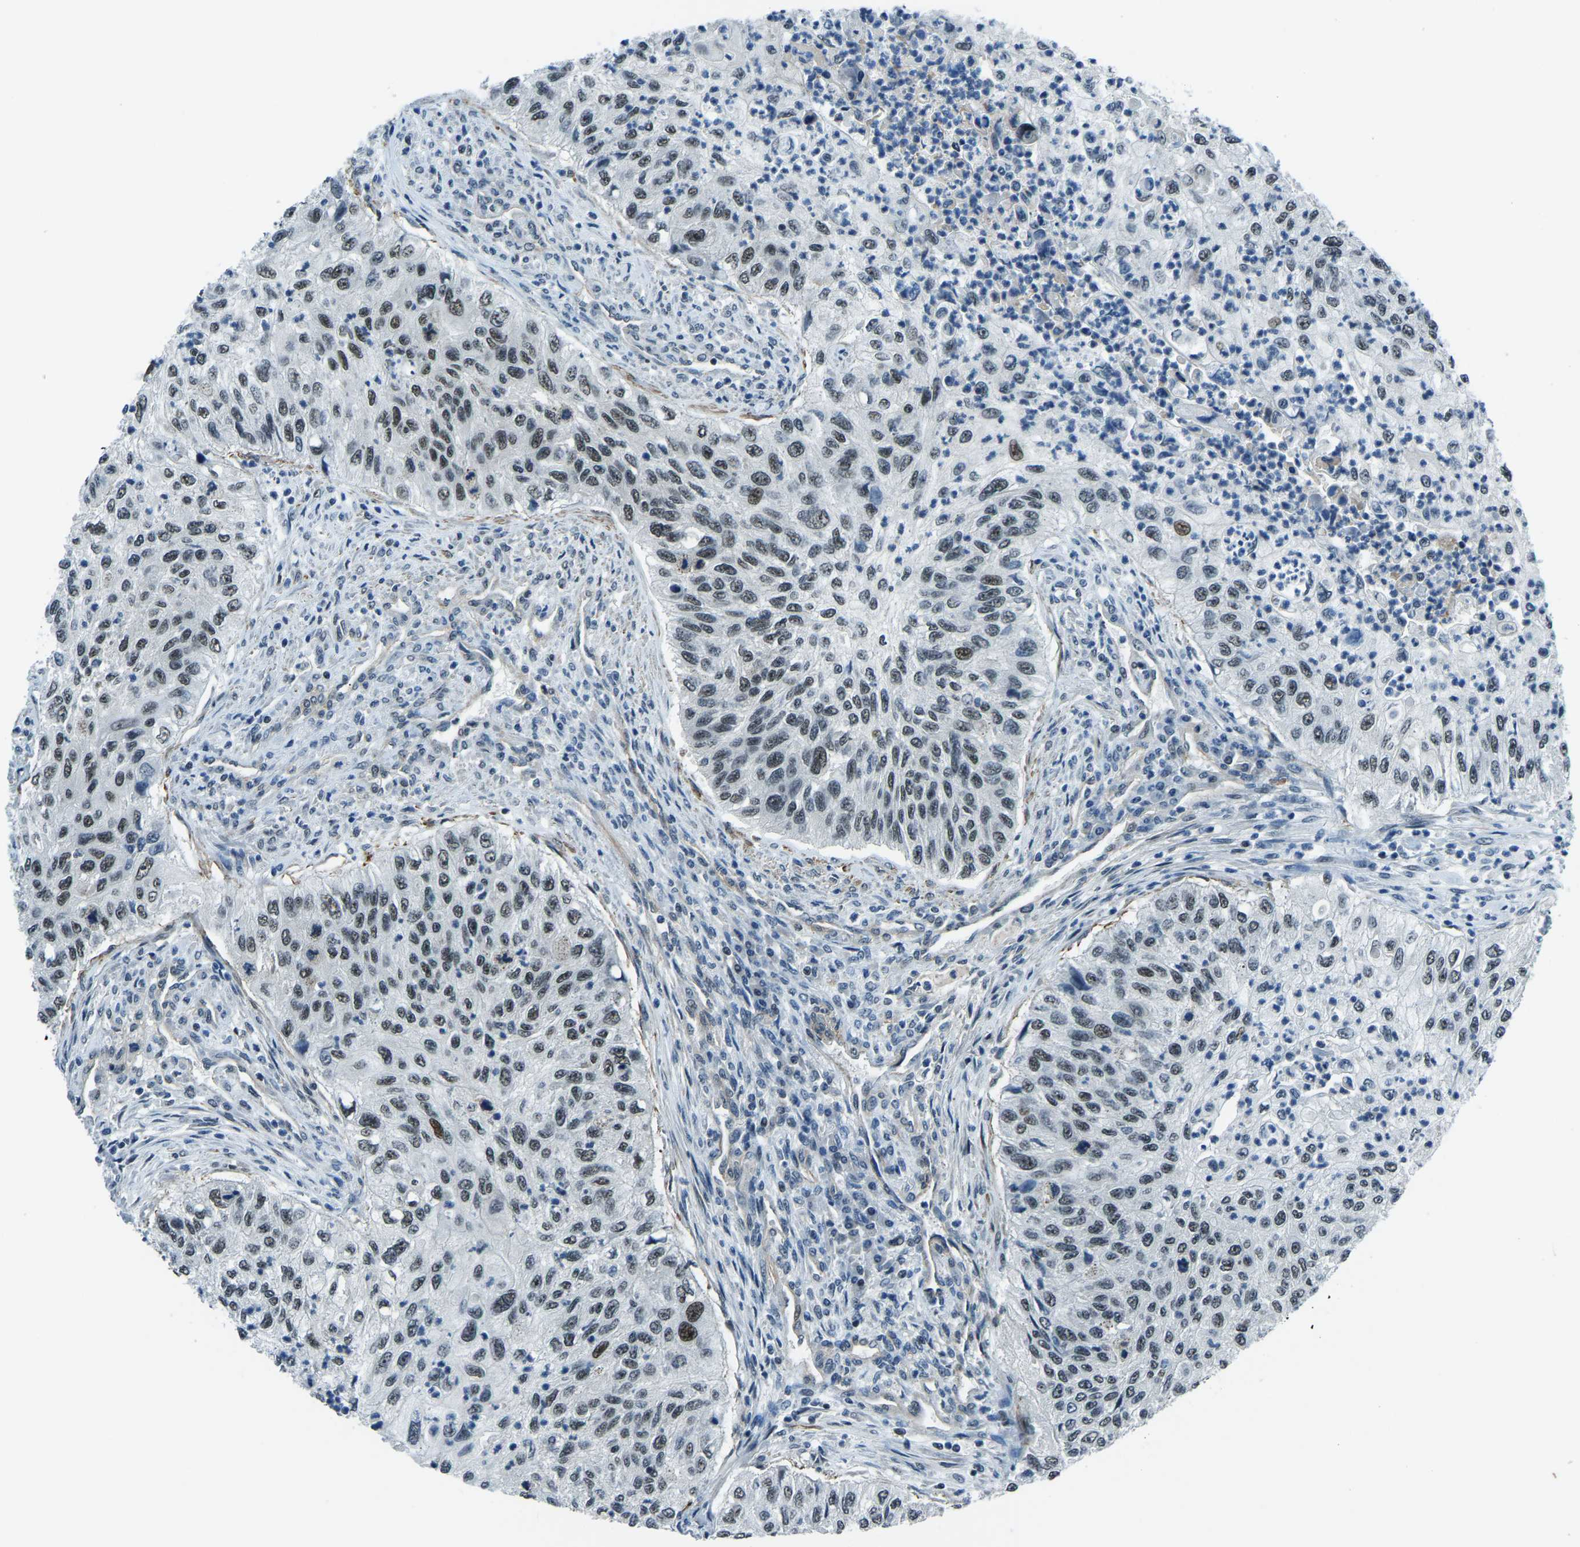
{"staining": {"intensity": "moderate", "quantity": "25%-75%", "location": "nuclear"}, "tissue": "urothelial cancer", "cell_type": "Tumor cells", "image_type": "cancer", "snomed": [{"axis": "morphology", "description": "Urothelial carcinoma, High grade"}, {"axis": "topography", "description": "Urinary bladder"}], "caption": "Human urothelial carcinoma (high-grade) stained with a brown dye shows moderate nuclear positive expression in approximately 25%-75% of tumor cells.", "gene": "PRCC", "patient": {"sex": "female", "age": 60}}